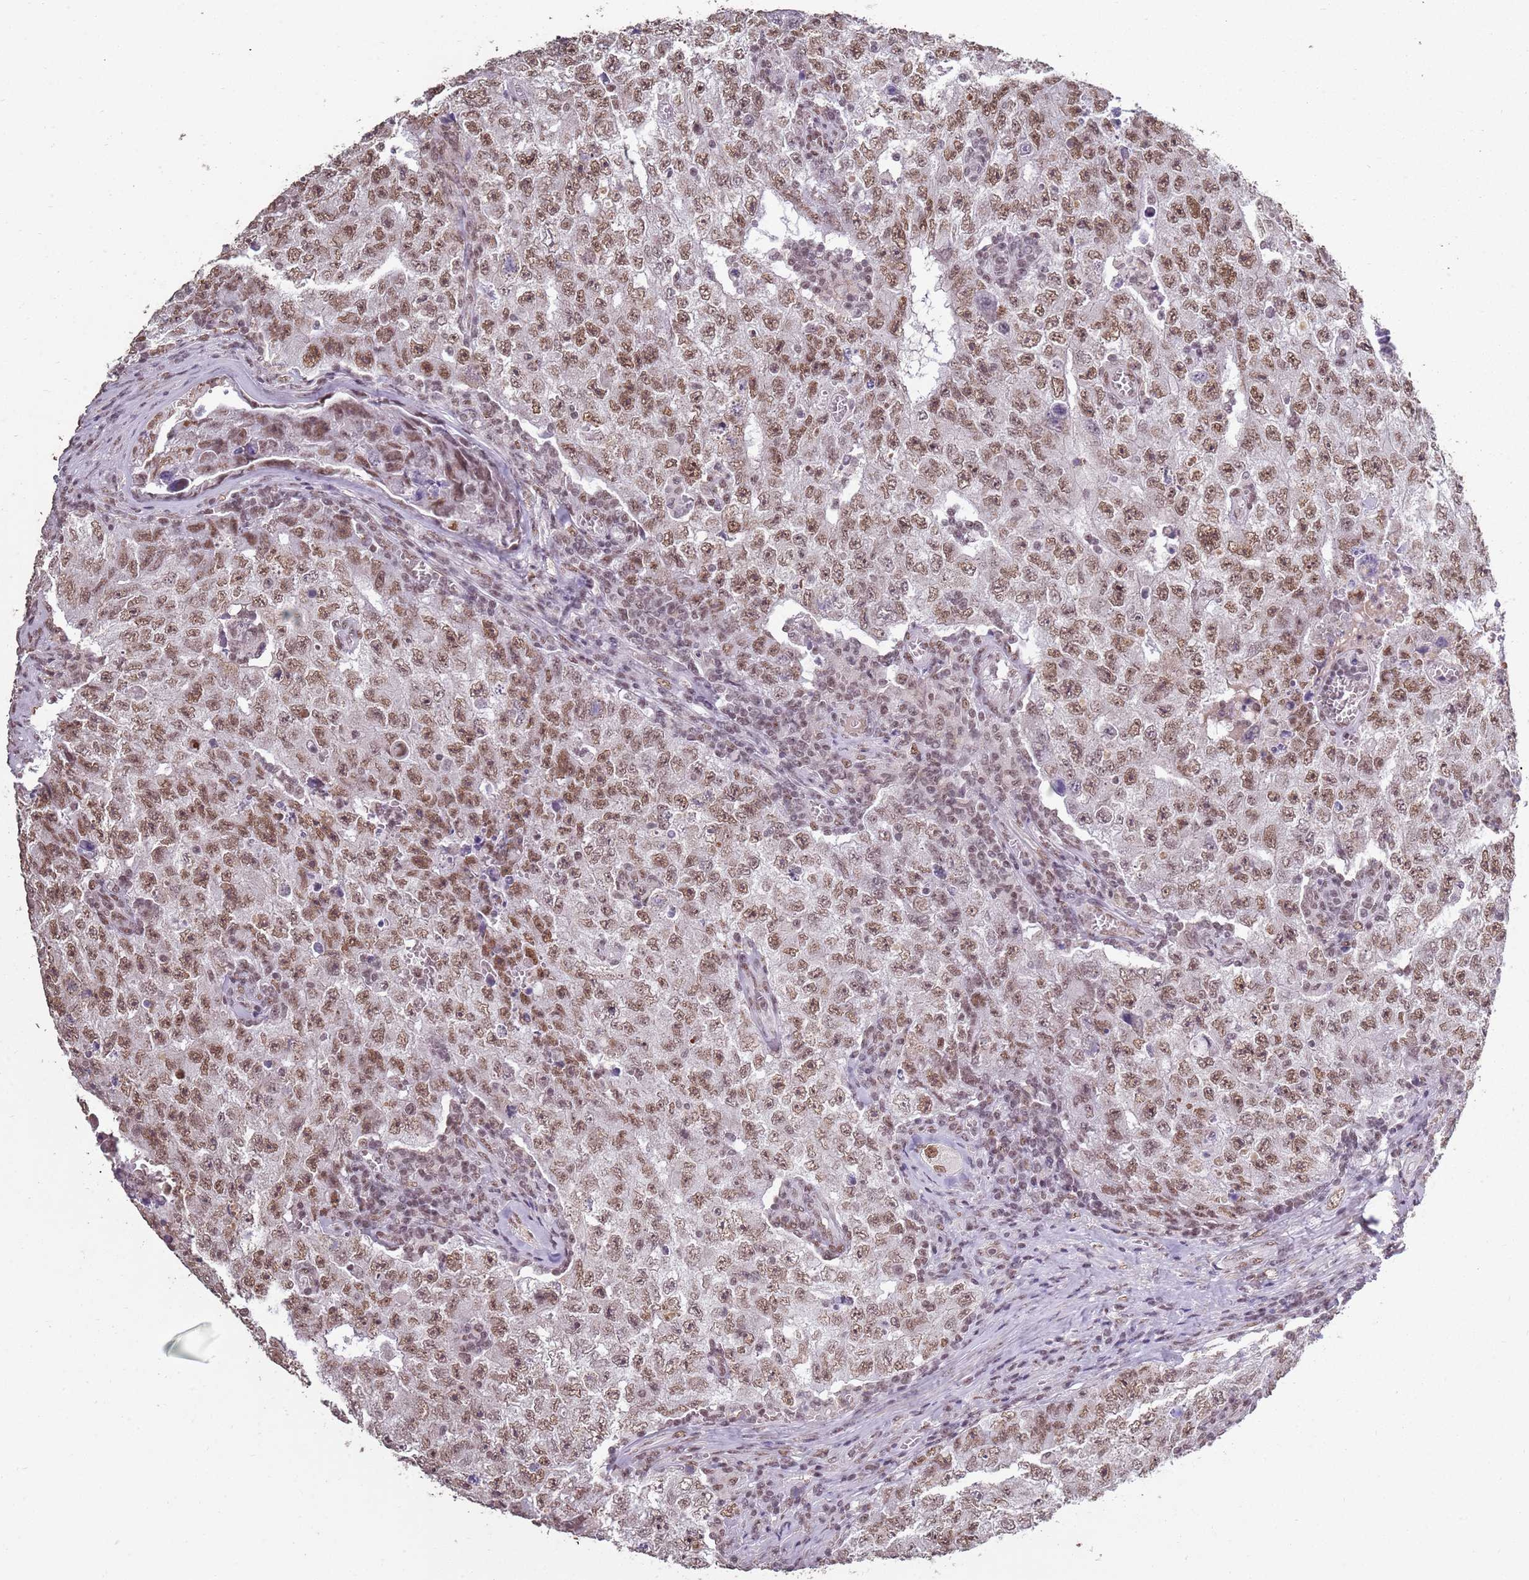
{"staining": {"intensity": "moderate", "quantity": ">75%", "location": "nuclear"}, "tissue": "testis cancer", "cell_type": "Tumor cells", "image_type": "cancer", "snomed": [{"axis": "morphology", "description": "Carcinoma, Embryonal, NOS"}, {"axis": "topography", "description": "Testis"}], "caption": "About >75% of tumor cells in human testis cancer (embryonal carcinoma) exhibit moderate nuclear protein expression as visualized by brown immunohistochemical staining.", "gene": "ARL14EP", "patient": {"sex": "male", "age": 17}}